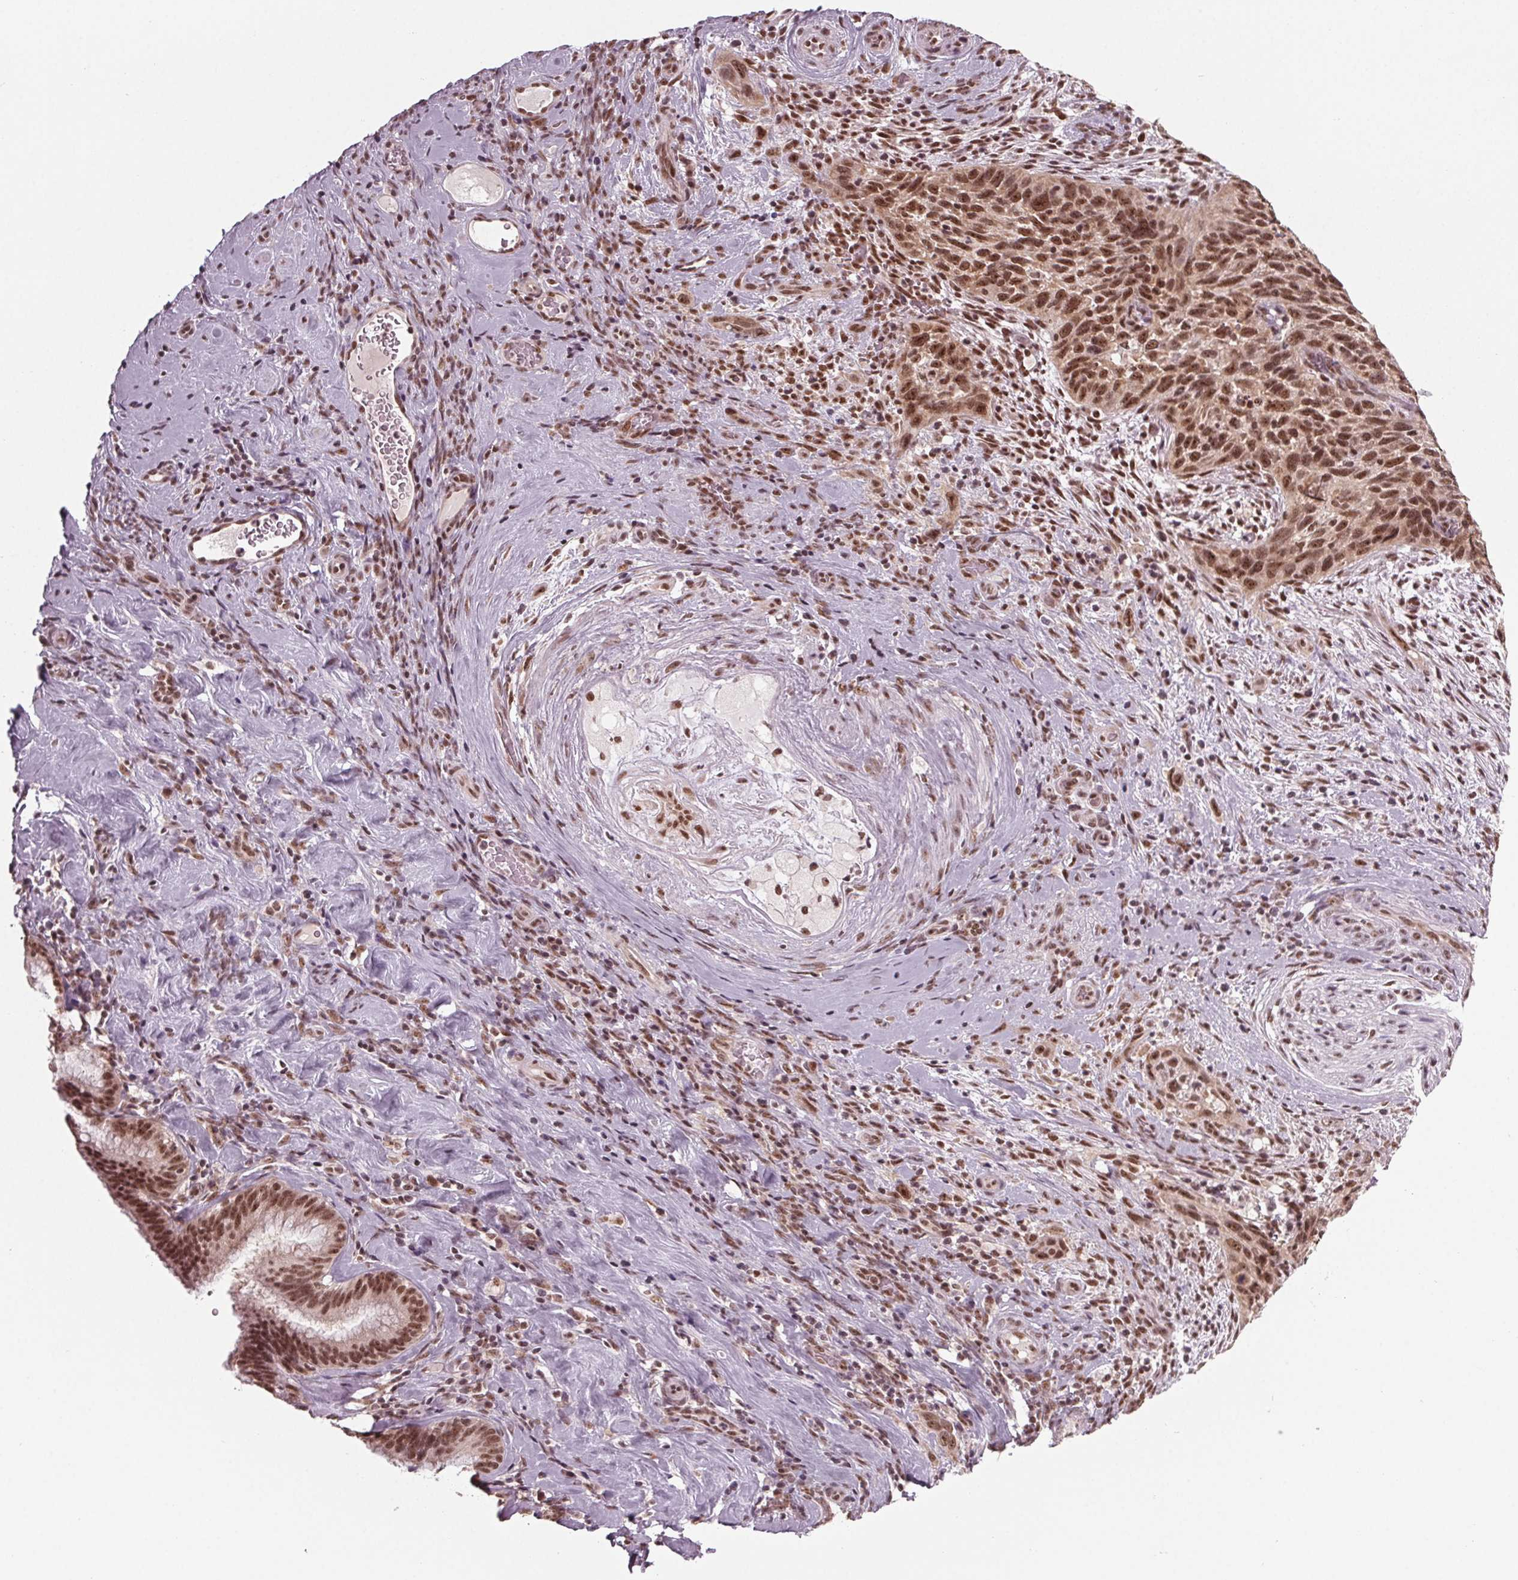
{"staining": {"intensity": "moderate", "quantity": ">75%", "location": "nuclear"}, "tissue": "cervical cancer", "cell_type": "Tumor cells", "image_type": "cancer", "snomed": [{"axis": "morphology", "description": "Squamous cell carcinoma, NOS"}, {"axis": "topography", "description": "Cervix"}], "caption": "Squamous cell carcinoma (cervical) tissue demonstrates moderate nuclear expression in approximately >75% of tumor cells", "gene": "DDX41", "patient": {"sex": "female", "age": 51}}